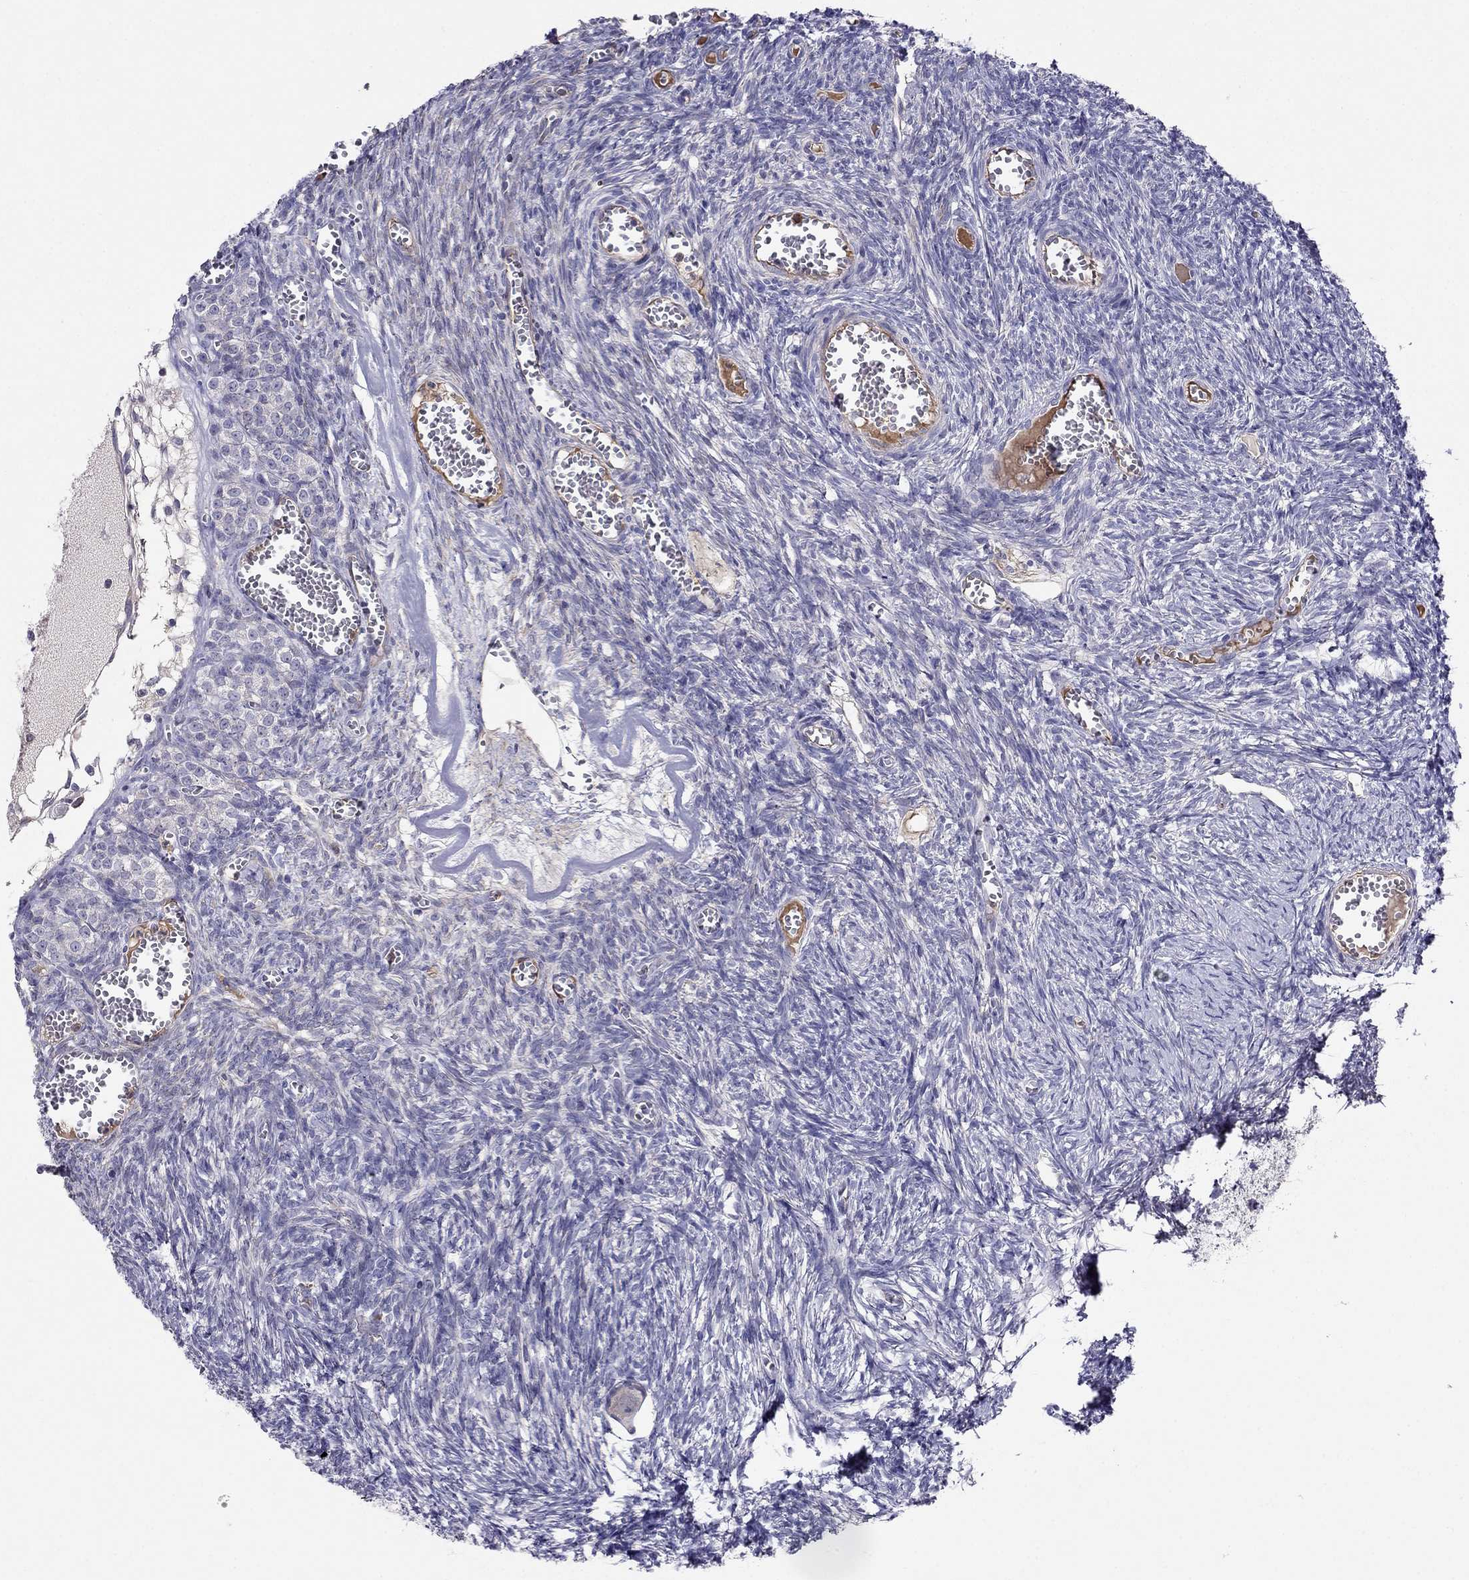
{"staining": {"intensity": "negative", "quantity": "none", "location": "none"}, "tissue": "ovary", "cell_type": "Follicle cells", "image_type": "normal", "snomed": [{"axis": "morphology", "description": "Normal tissue, NOS"}, {"axis": "topography", "description": "Ovary"}], "caption": "This is an IHC photomicrograph of unremarkable ovary. There is no staining in follicle cells.", "gene": "SPINT4", "patient": {"sex": "female", "age": 43}}